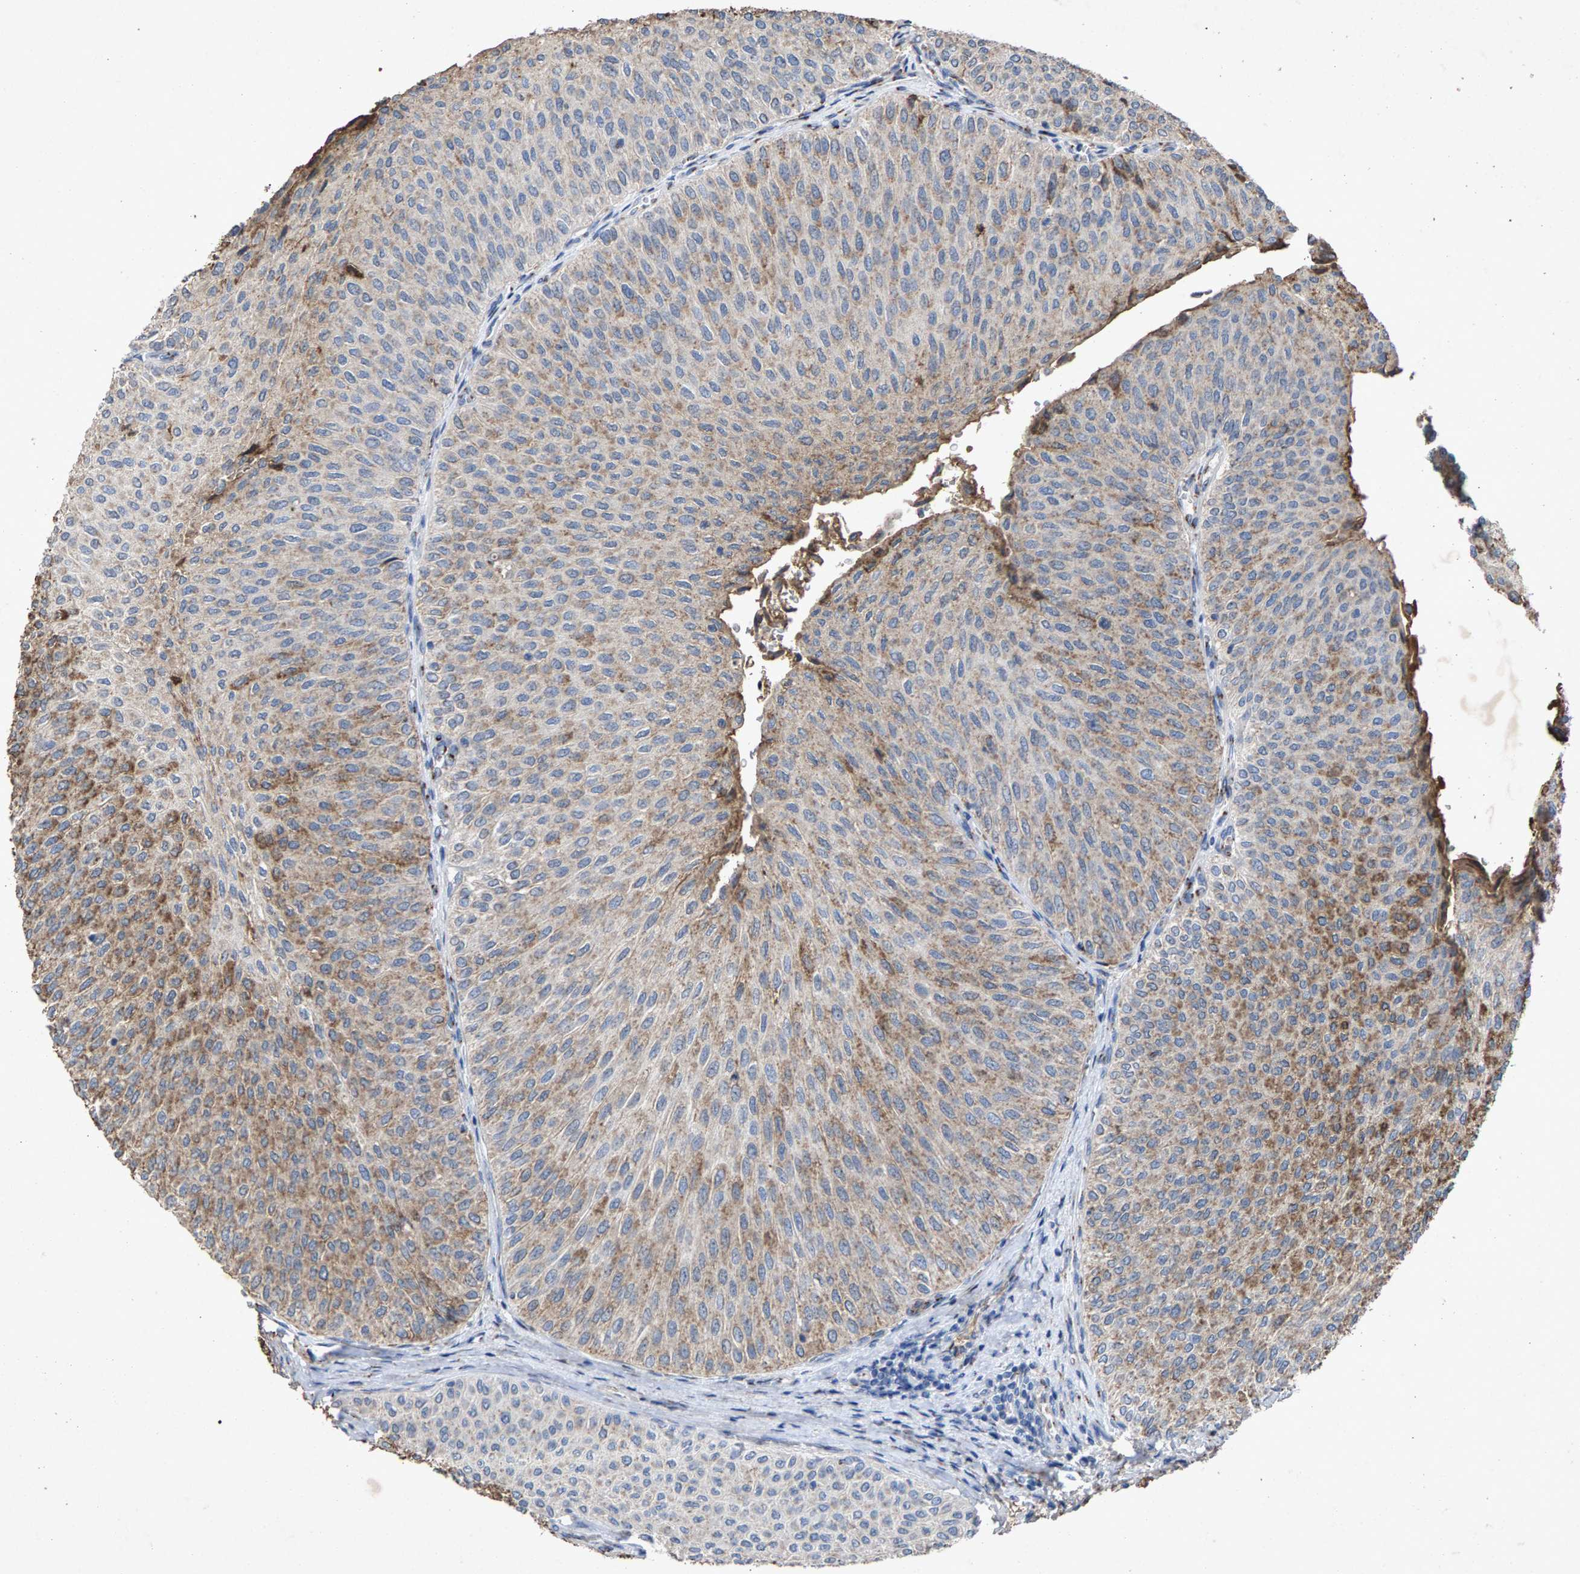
{"staining": {"intensity": "moderate", "quantity": "25%-75%", "location": "cytoplasmic/membranous"}, "tissue": "urothelial cancer", "cell_type": "Tumor cells", "image_type": "cancer", "snomed": [{"axis": "morphology", "description": "Urothelial carcinoma, Low grade"}, {"axis": "topography", "description": "Urinary bladder"}], "caption": "Protein analysis of urothelial cancer tissue shows moderate cytoplasmic/membranous expression in approximately 25%-75% of tumor cells. The staining is performed using DAB (3,3'-diaminobenzidine) brown chromogen to label protein expression. The nuclei are counter-stained blue using hematoxylin.", "gene": "MAN2A1", "patient": {"sex": "male", "age": 78}}